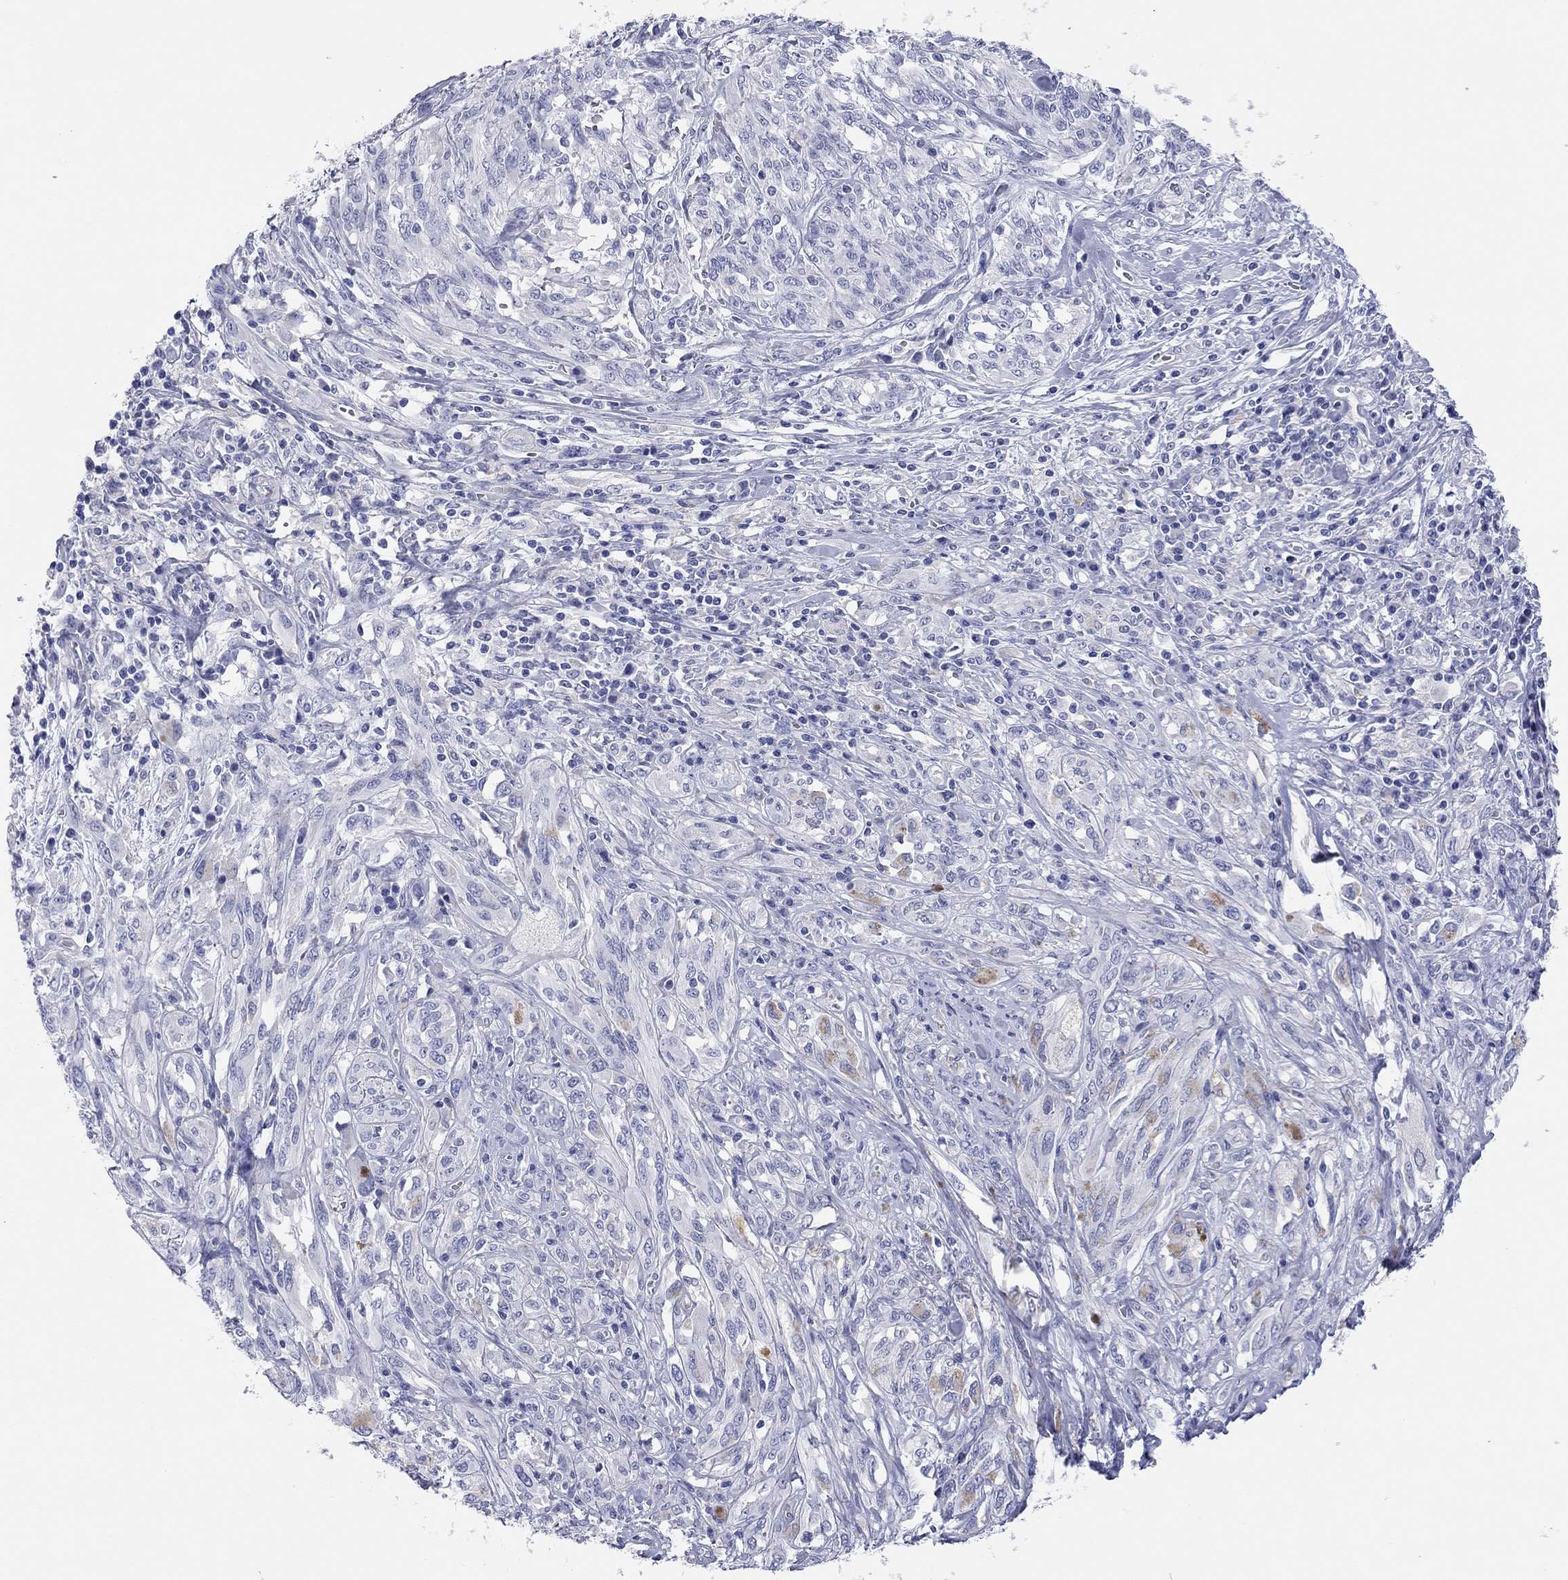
{"staining": {"intensity": "negative", "quantity": "none", "location": "none"}, "tissue": "melanoma", "cell_type": "Tumor cells", "image_type": "cancer", "snomed": [{"axis": "morphology", "description": "Malignant melanoma, NOS"}, {"axis": "topography", "description": "Skin"}], "caption": "Histopathology image shows no protein staining in tumor cells of malignant melanoma tissue.", "gene": "TMEM221", "patient": {"sex": "female", "age": 91}}